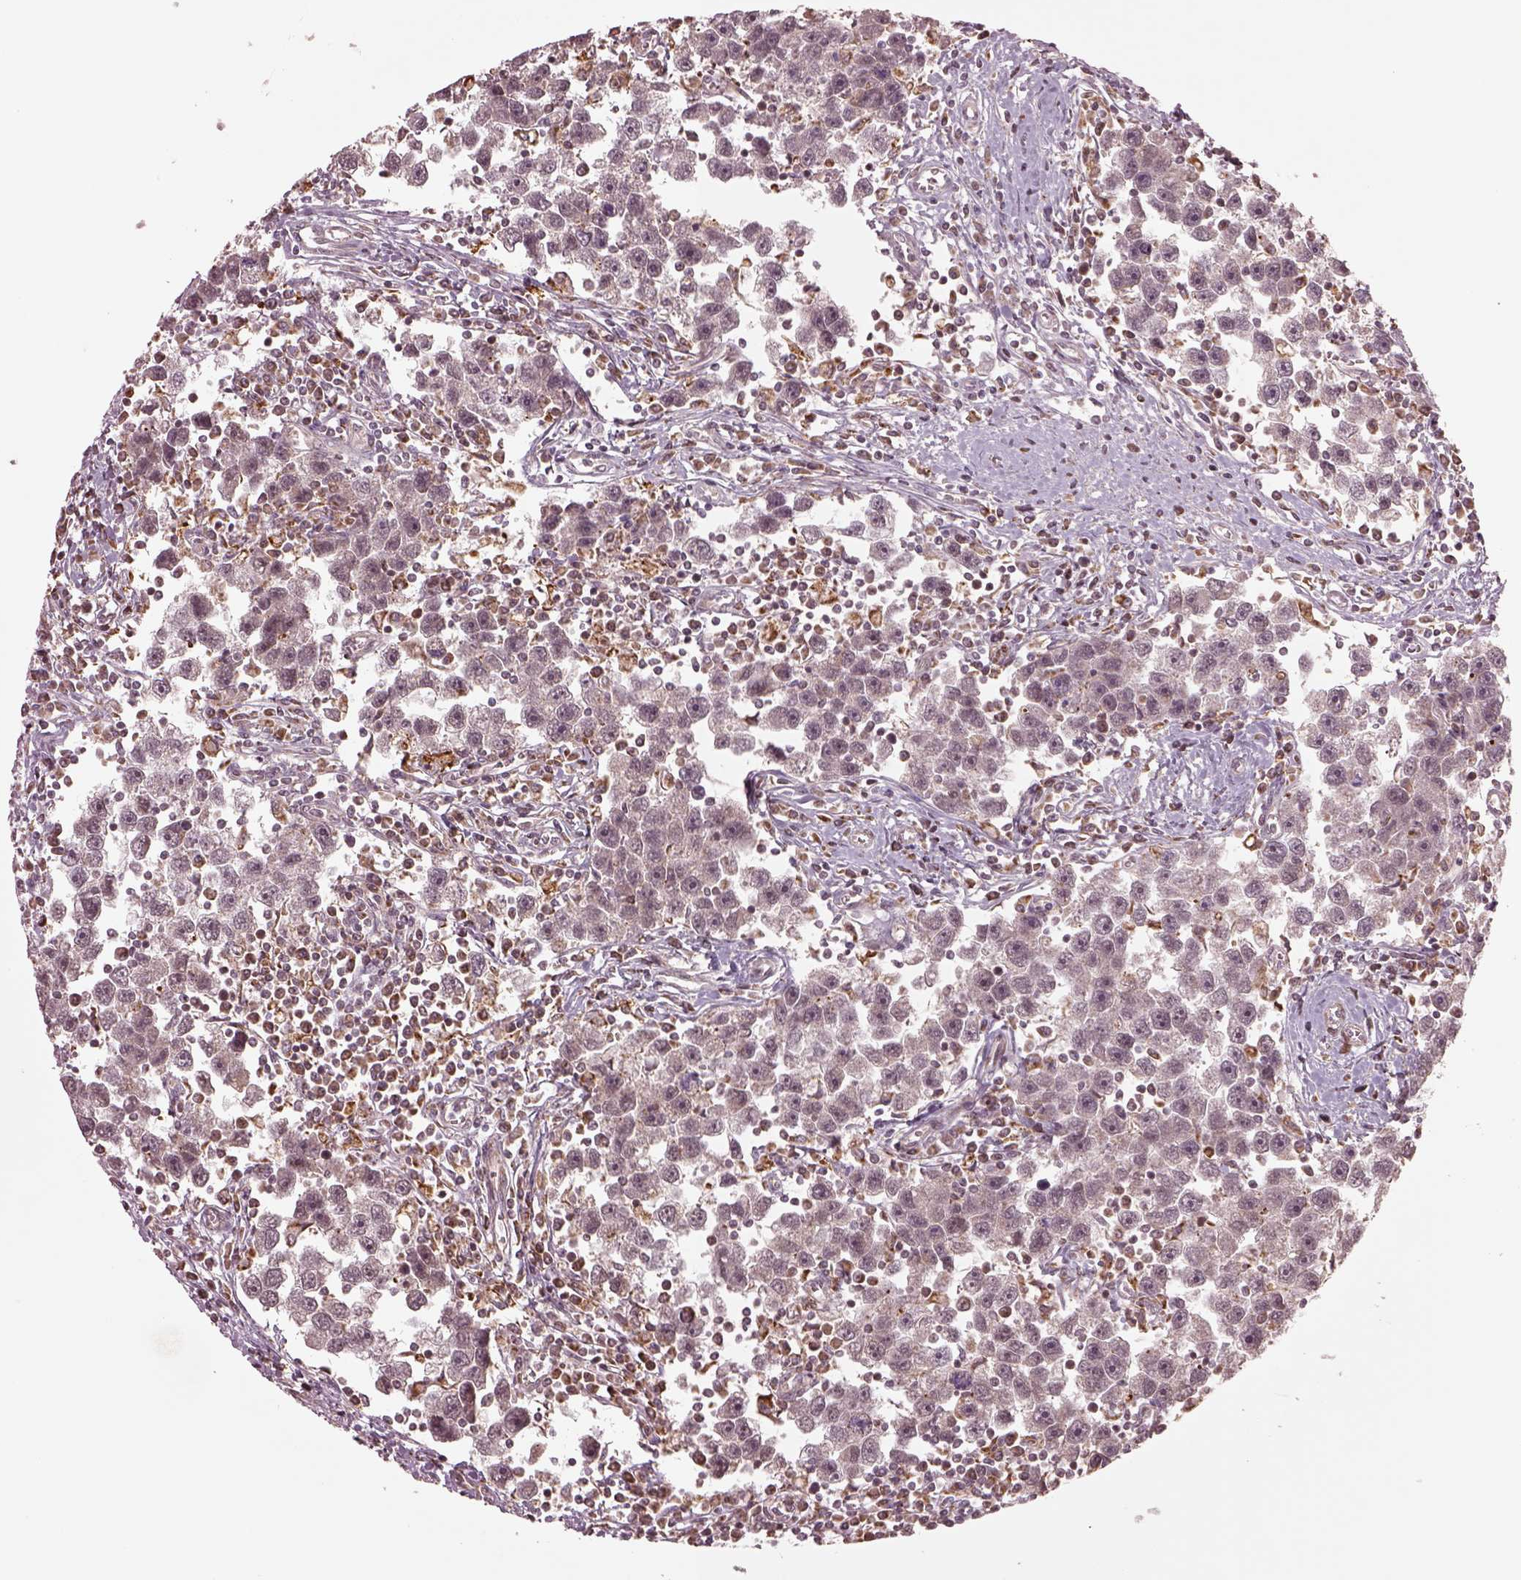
{"staining": {"intensity": "negative", "quantity": "none", "location": "none"}, "tissue": "testis cancer", "cell_type": "Tumor cells", "image_type": "cancer", "snomed": [{"axis": "morphology", "description": "Seminoma, NOS"}, {"axis": "topography", "description": "Testis"}], "caption": "DAB immunohistochemical staining of testis seminoma shows no significant staining in tumor cells.", "gene": "SEL1L3", "patient": {"sex": "male", "age": 30}}